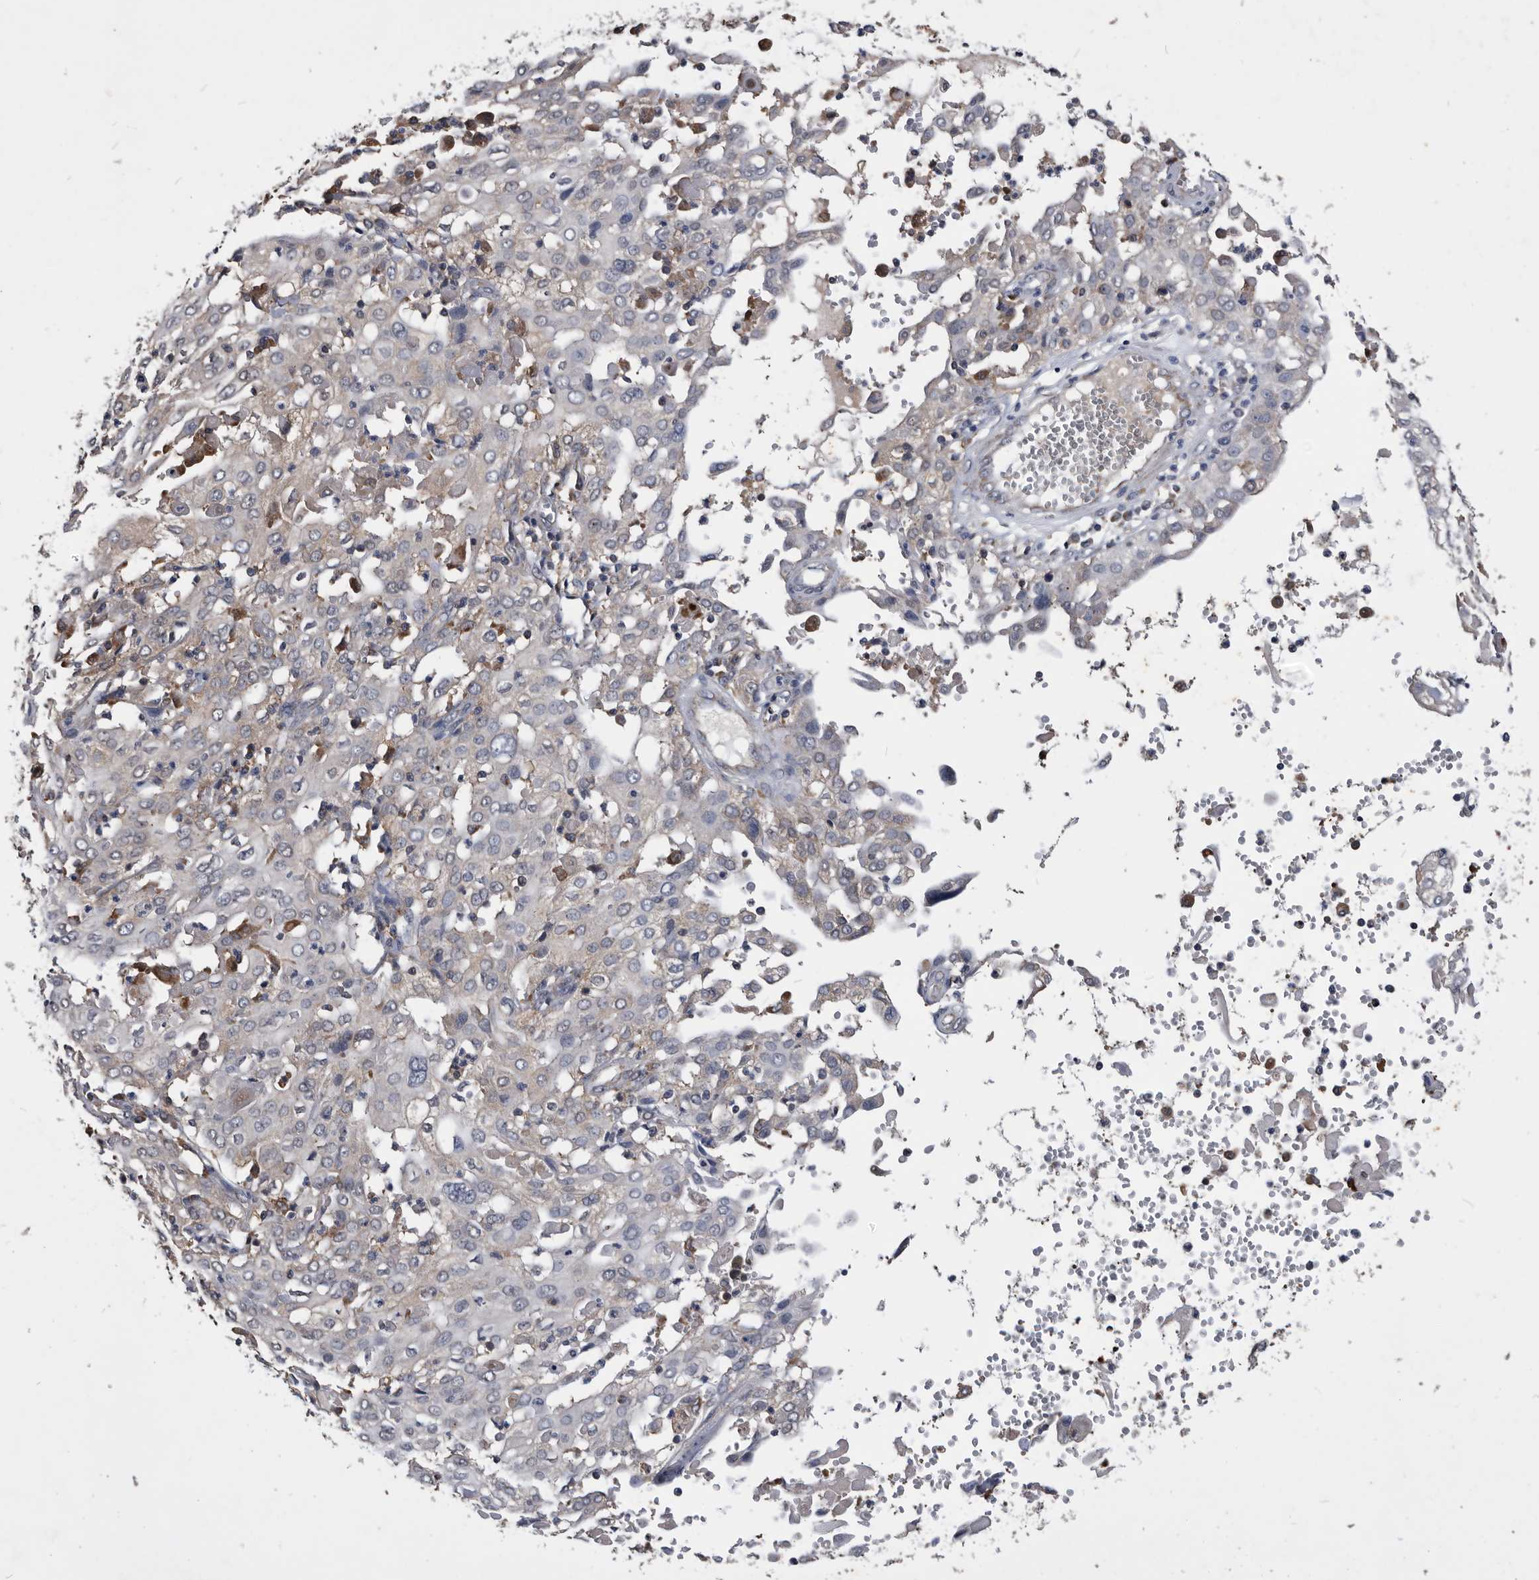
{"staining": {"intensity": "weak", "quantity": "<25%", "location": "cytoplasmic/membranous"}, "tissue": "cervical cancer", "cell_type": "Tumor cells", "image_type": "cancer", "snomed": [{"axis": "morphology", "description": "Squamous cell carcinoma, NOS"}, {"axis": "topography", "description": "Cervix"}], "caption": "There is no significant expression in tumor cells of cervical cancer (squamous cell carcinoma).", "gene": "NRBP1", "patient": {"sex": "female", "age": 39}}